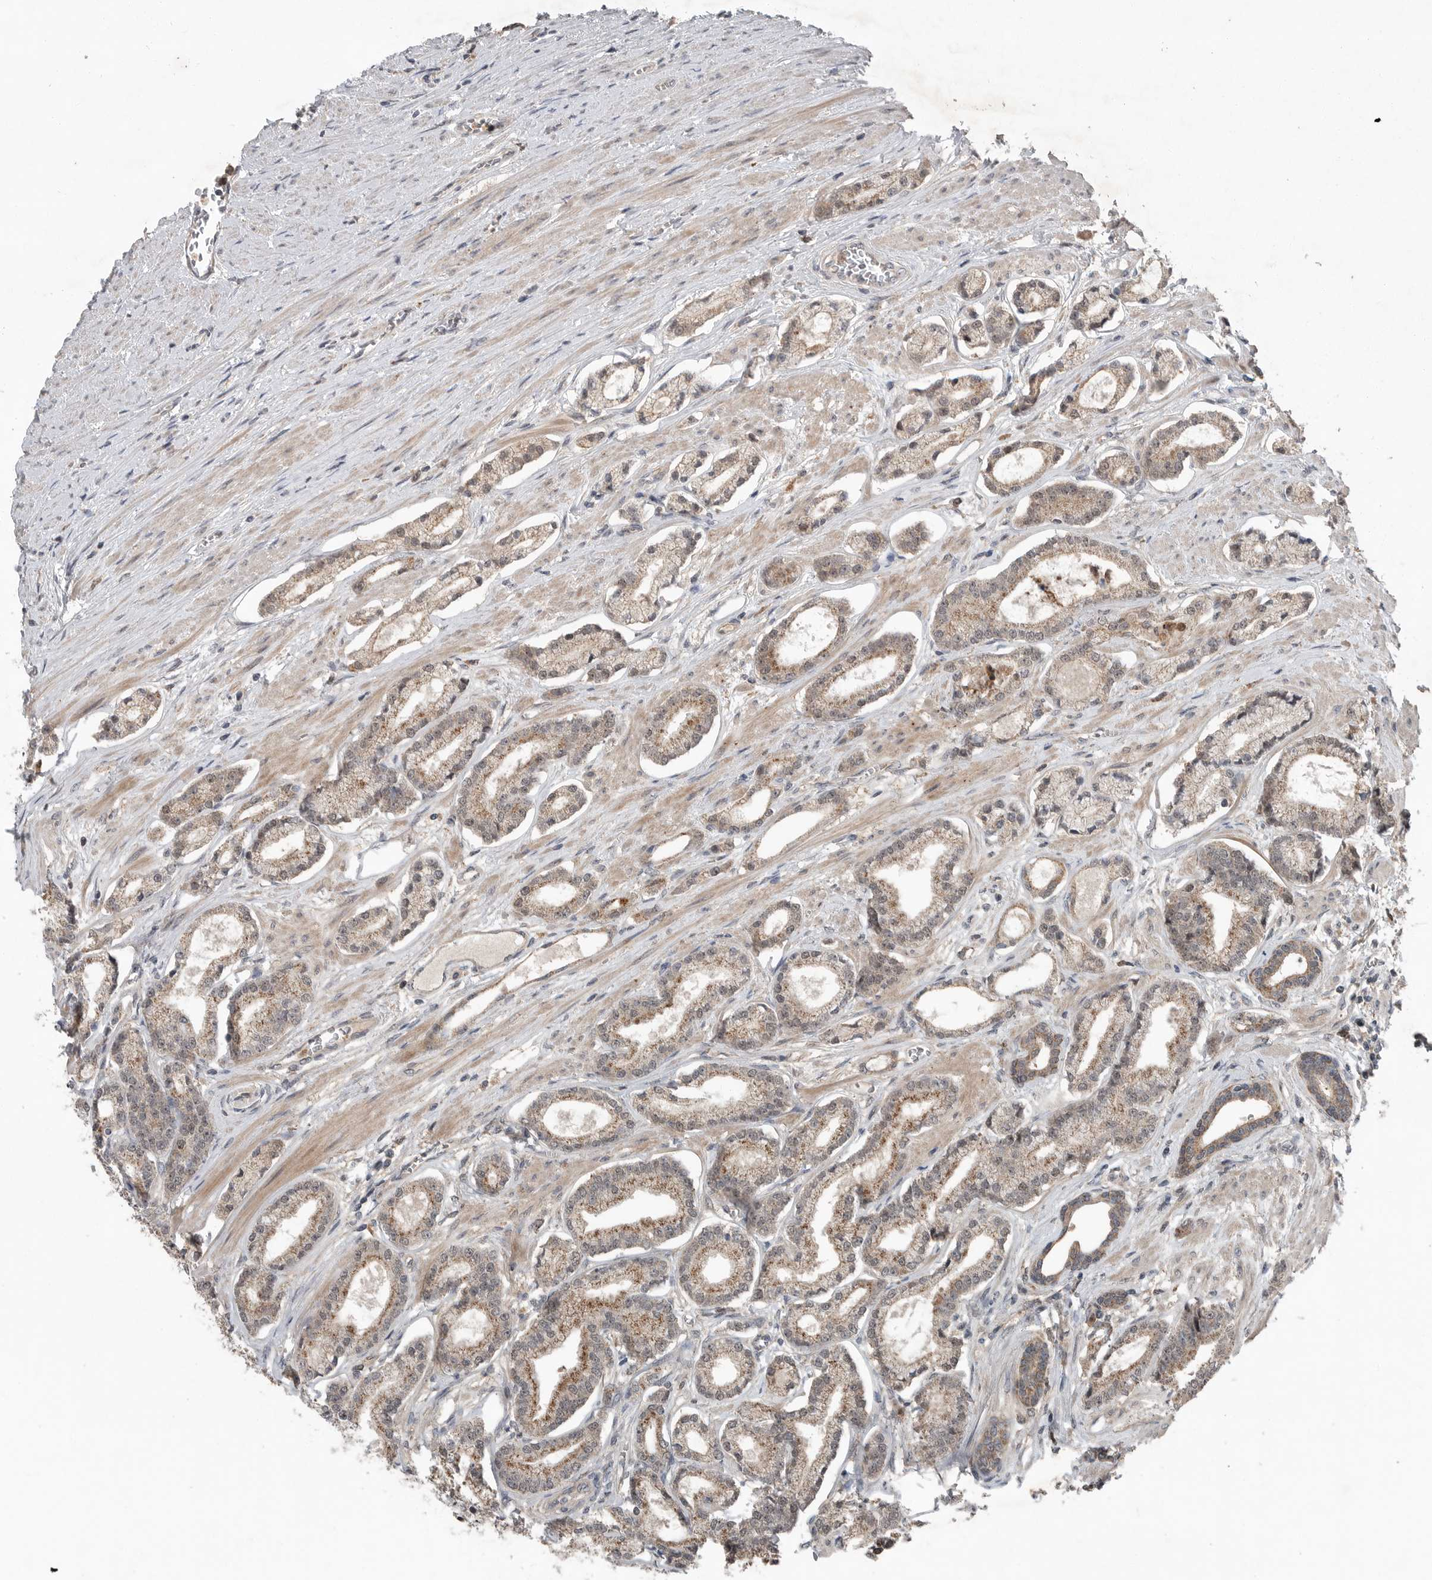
{"staining": {"intensity": "weak", "quantity": ">75%", "location": "cytoplasmic/membranous"}, "tissue": "prostate cancer", "cell_type": "Tumor cells", "image_type": "cancer", "snomed": [{"axis": "morphology", "description": "Adenocarcinoma, Low grade"}, {"axis": "topography", "description": "Prostate"}], "caption": "An immunohistochemistry image of neoplastic tissue is shown. Protein staining in brown highlights weak cytoplasmic/membranous positivity in prostate adenocarcinoma (low-grade) within tumor cells.", "gene": "SCP2", "patient": {"sex": "male", "age": 60}}